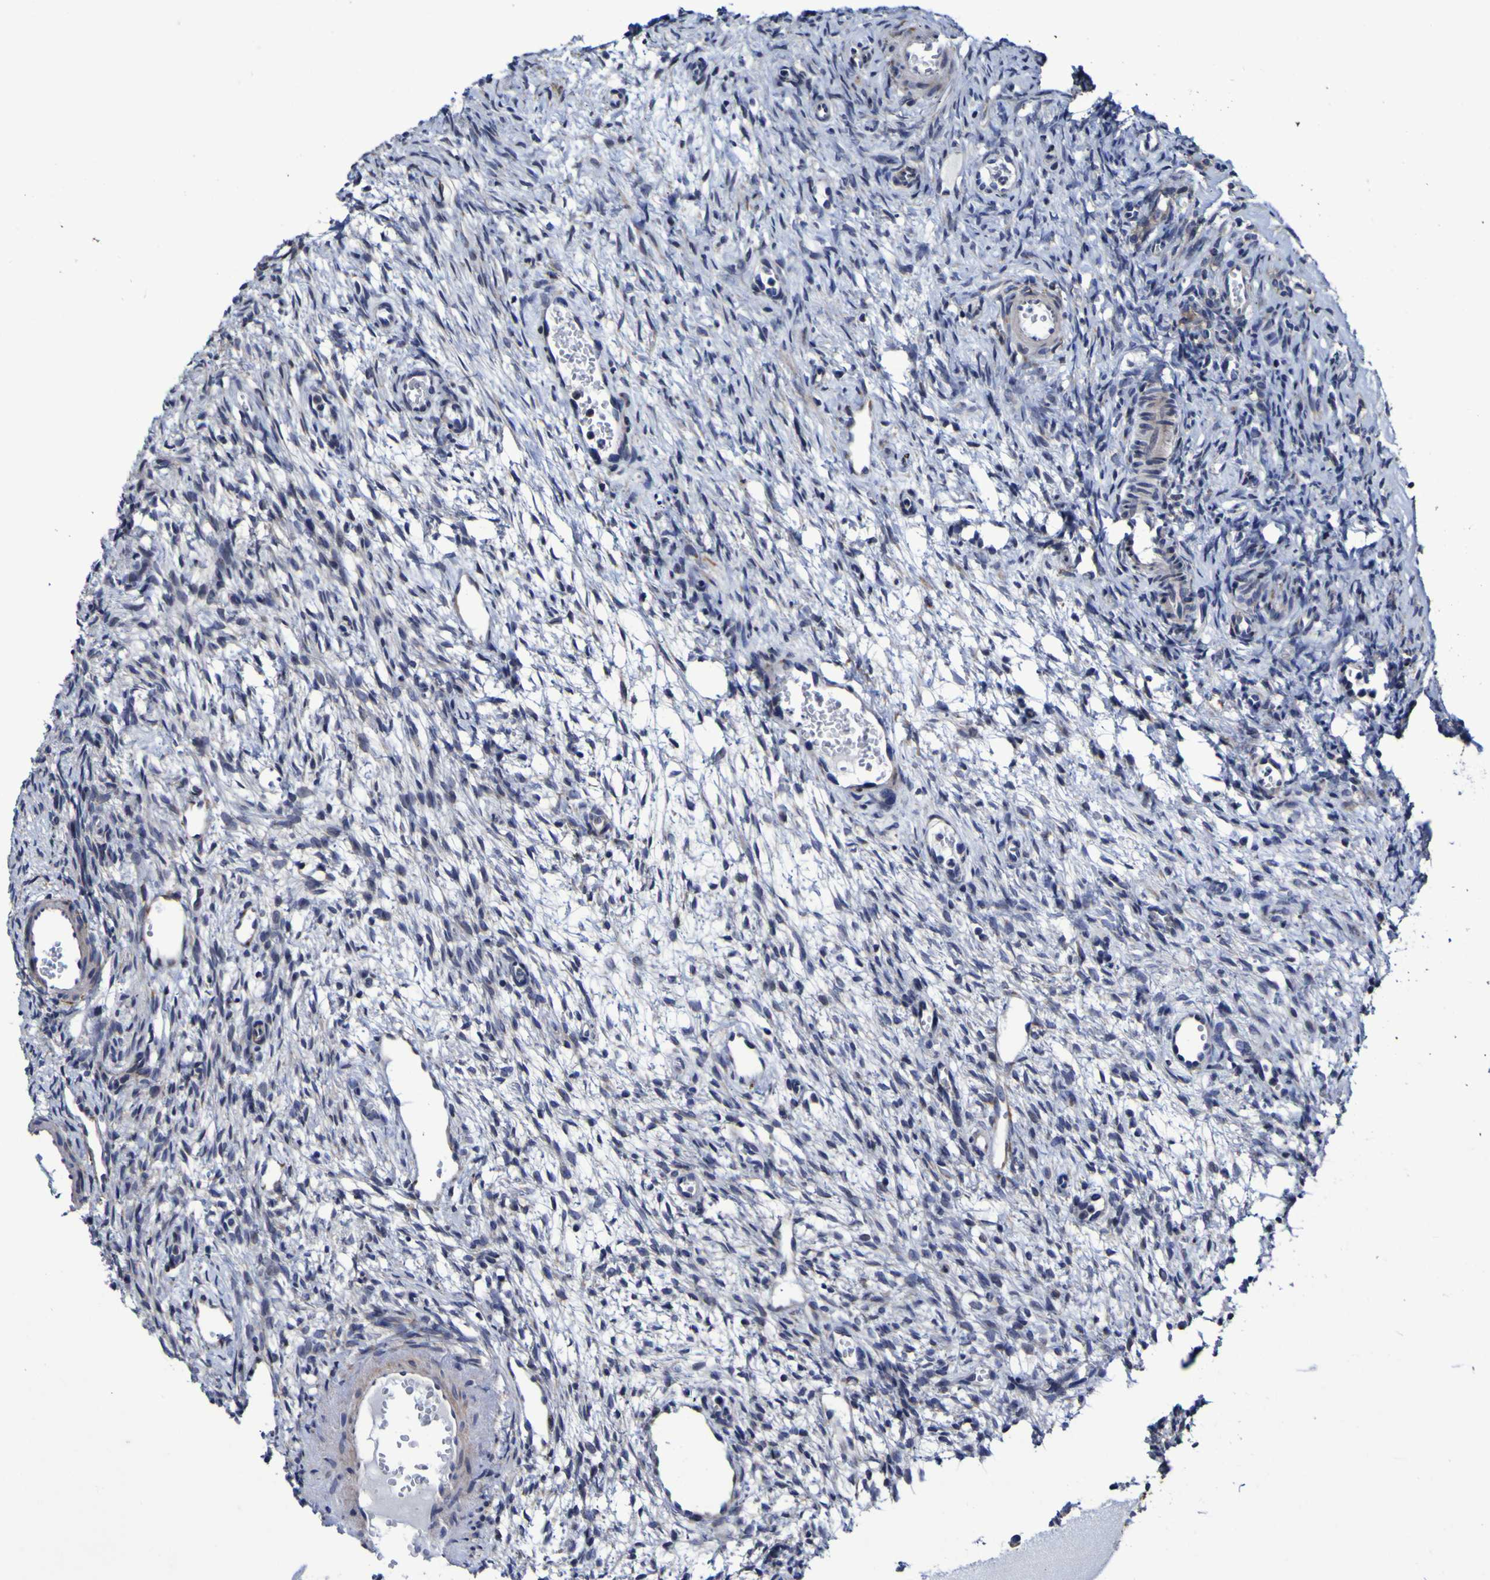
{"staining": {"intensity": "weak", "quantity": "25%-75%", "location": "cytoplasmic/membranous"}, "tissue": "ovary", "cell_type": "Ovarian stroma cells", "image_type": "normal", "snomed": [{"axis": "morphology", "description": "Normal tissue, NOS"}, {"axis": "topography", "description": "Ovary"}], "caption": "Weak cytoplasmic/membranous staining for a protein is identified in approximately 25%-75% of ovarian stroma cells of normal ovary using immunohistochemistry.", "gene": "P3H1", "patient": {"sex": "female", "age": 33}}